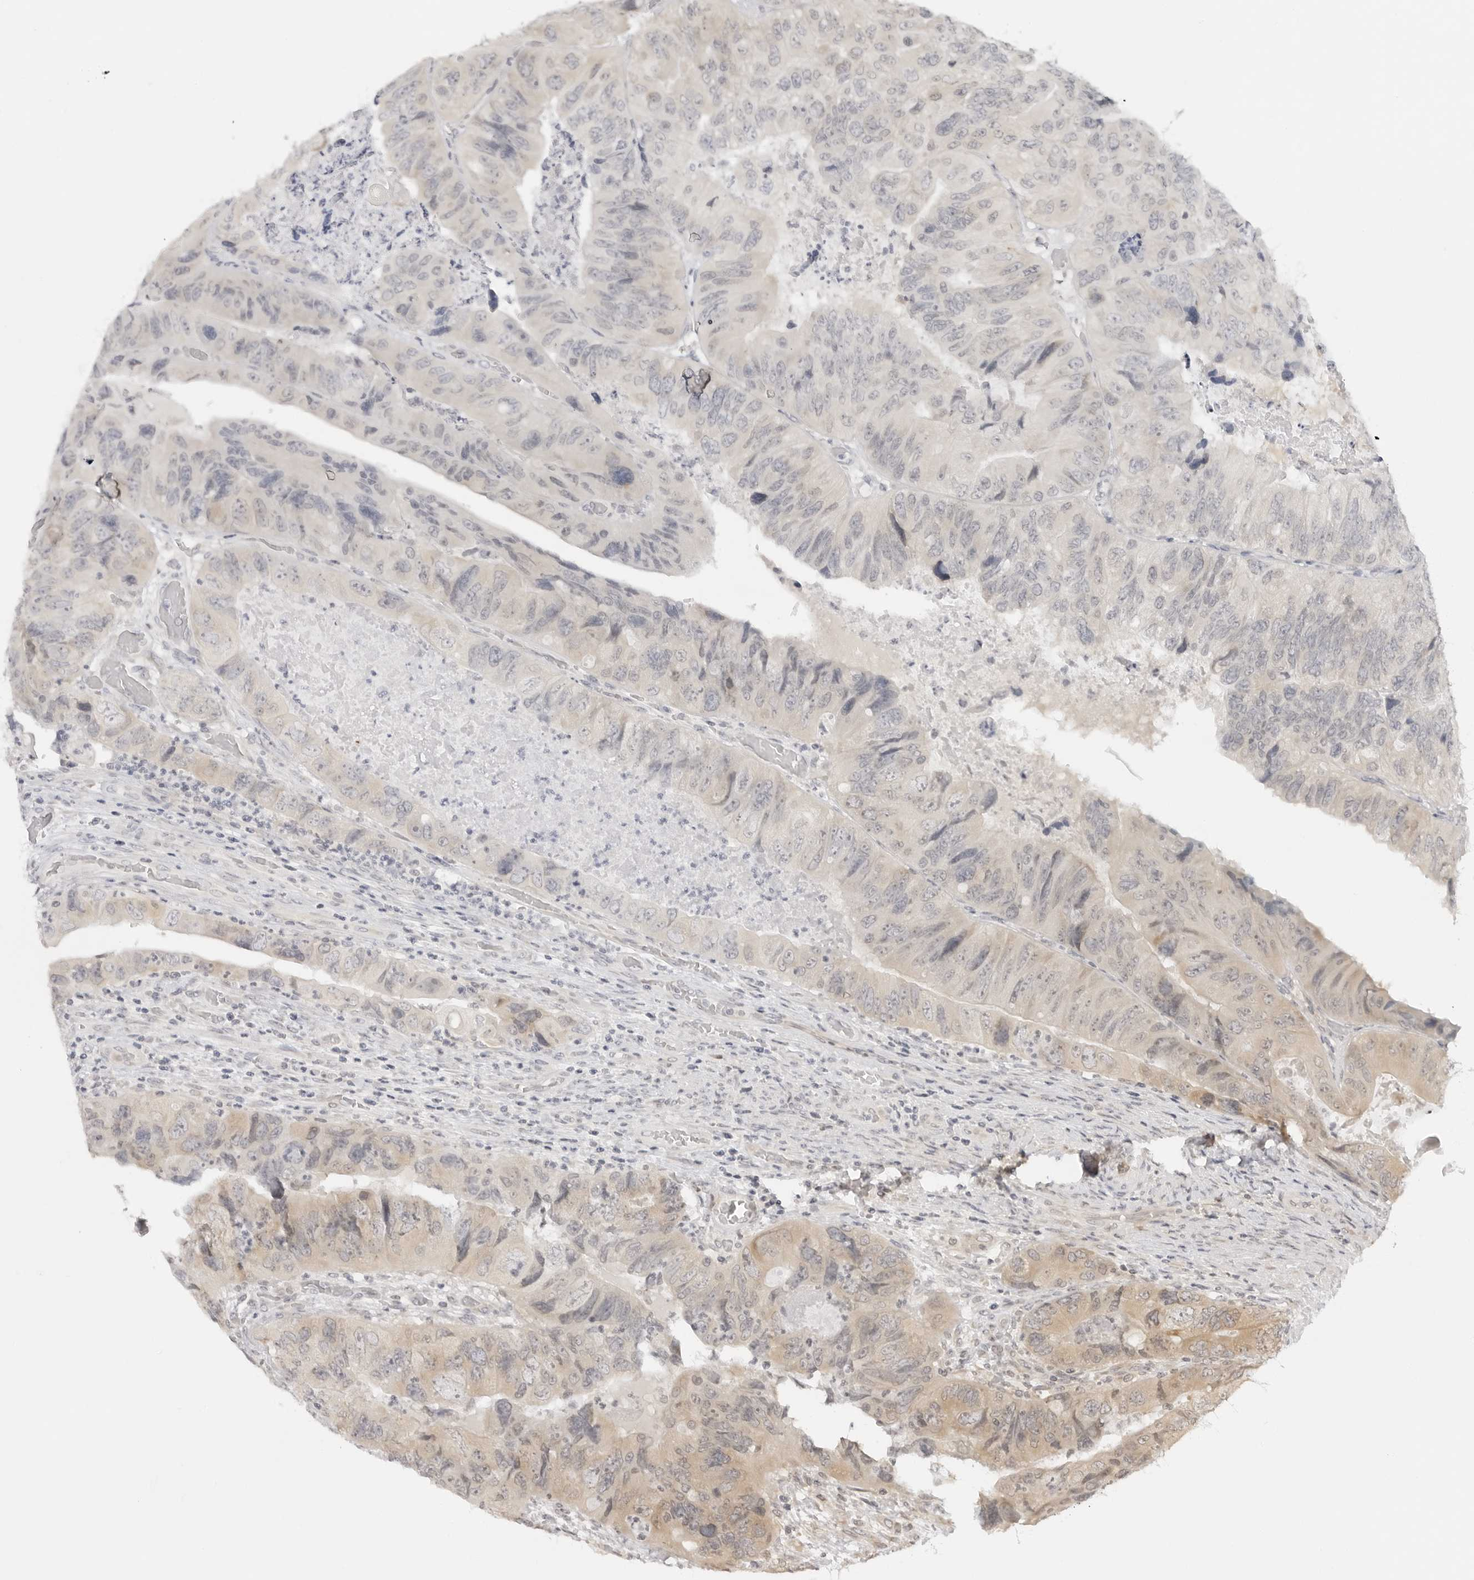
{"staining": {"intensity": "weak", "quantity": "<25%", "location": "cytoplasmic/membranous"}, "tissue": "colorectal cancer", "cell_type": "Tumor cells", "image_type": "cancer", "snomed": [{"axis": "morphology", "description": "Adenocarcinoma, NOS"}, {"axis": "topography", "description": "Rectum"}], "caption": "The immunohistochemistry (IHC) micrograph has no significant positivity in tumor cells of colorectal cancer (adenocarcinoma) tissue.", "gene": "PRRC2C", "patient": {"sex": "male", "age": 63}}